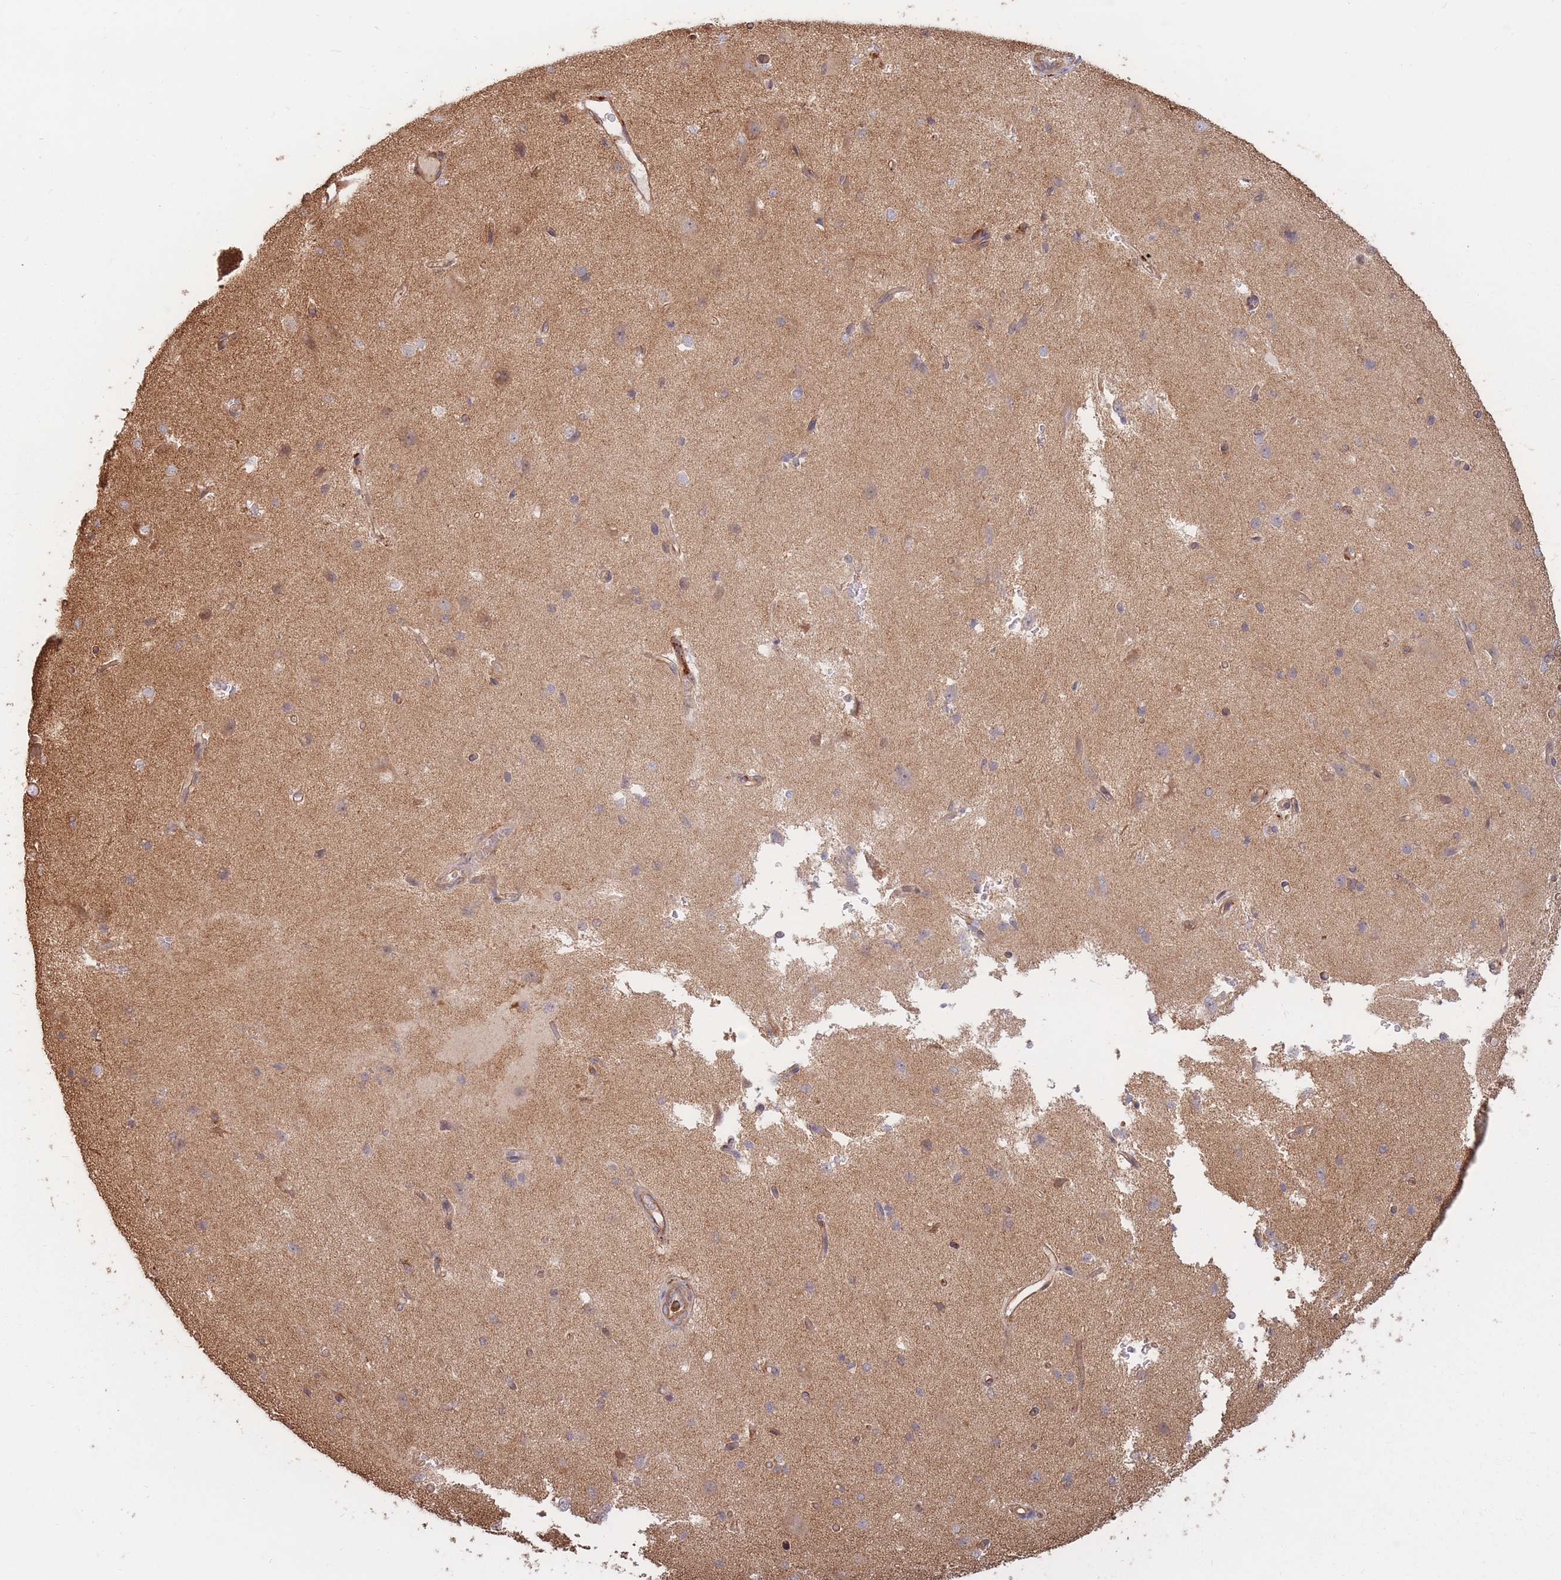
{"staining": {"intensity": "moderate", "quantity": ">75%", "location": "cytoplasmic/membranous"}, "tissue": "cerebral cortex", "cell_type": "Endothelial cells", "image_type": "normal", "snomed": [{"axis": "morphology", "description": "Normal tissue, NOS"}, {"axis": "morphology", "description": "Inflammation, NOS"}, {"axis": "topography", "description": "Cerebral cortex"}], "caption": "Brown immunohistochemical staining in benign human cerebral cortex reveals moderate cytoplasmic/membranous positivity in approximately >75% of endothelial cells. The staining is performed using DAB brown chromogen to label protein expression. The nuclei are counter-stained blue using hematoxylin.", "gene": "RASSF2", "patient": {"sex": "male", "age": 6}}